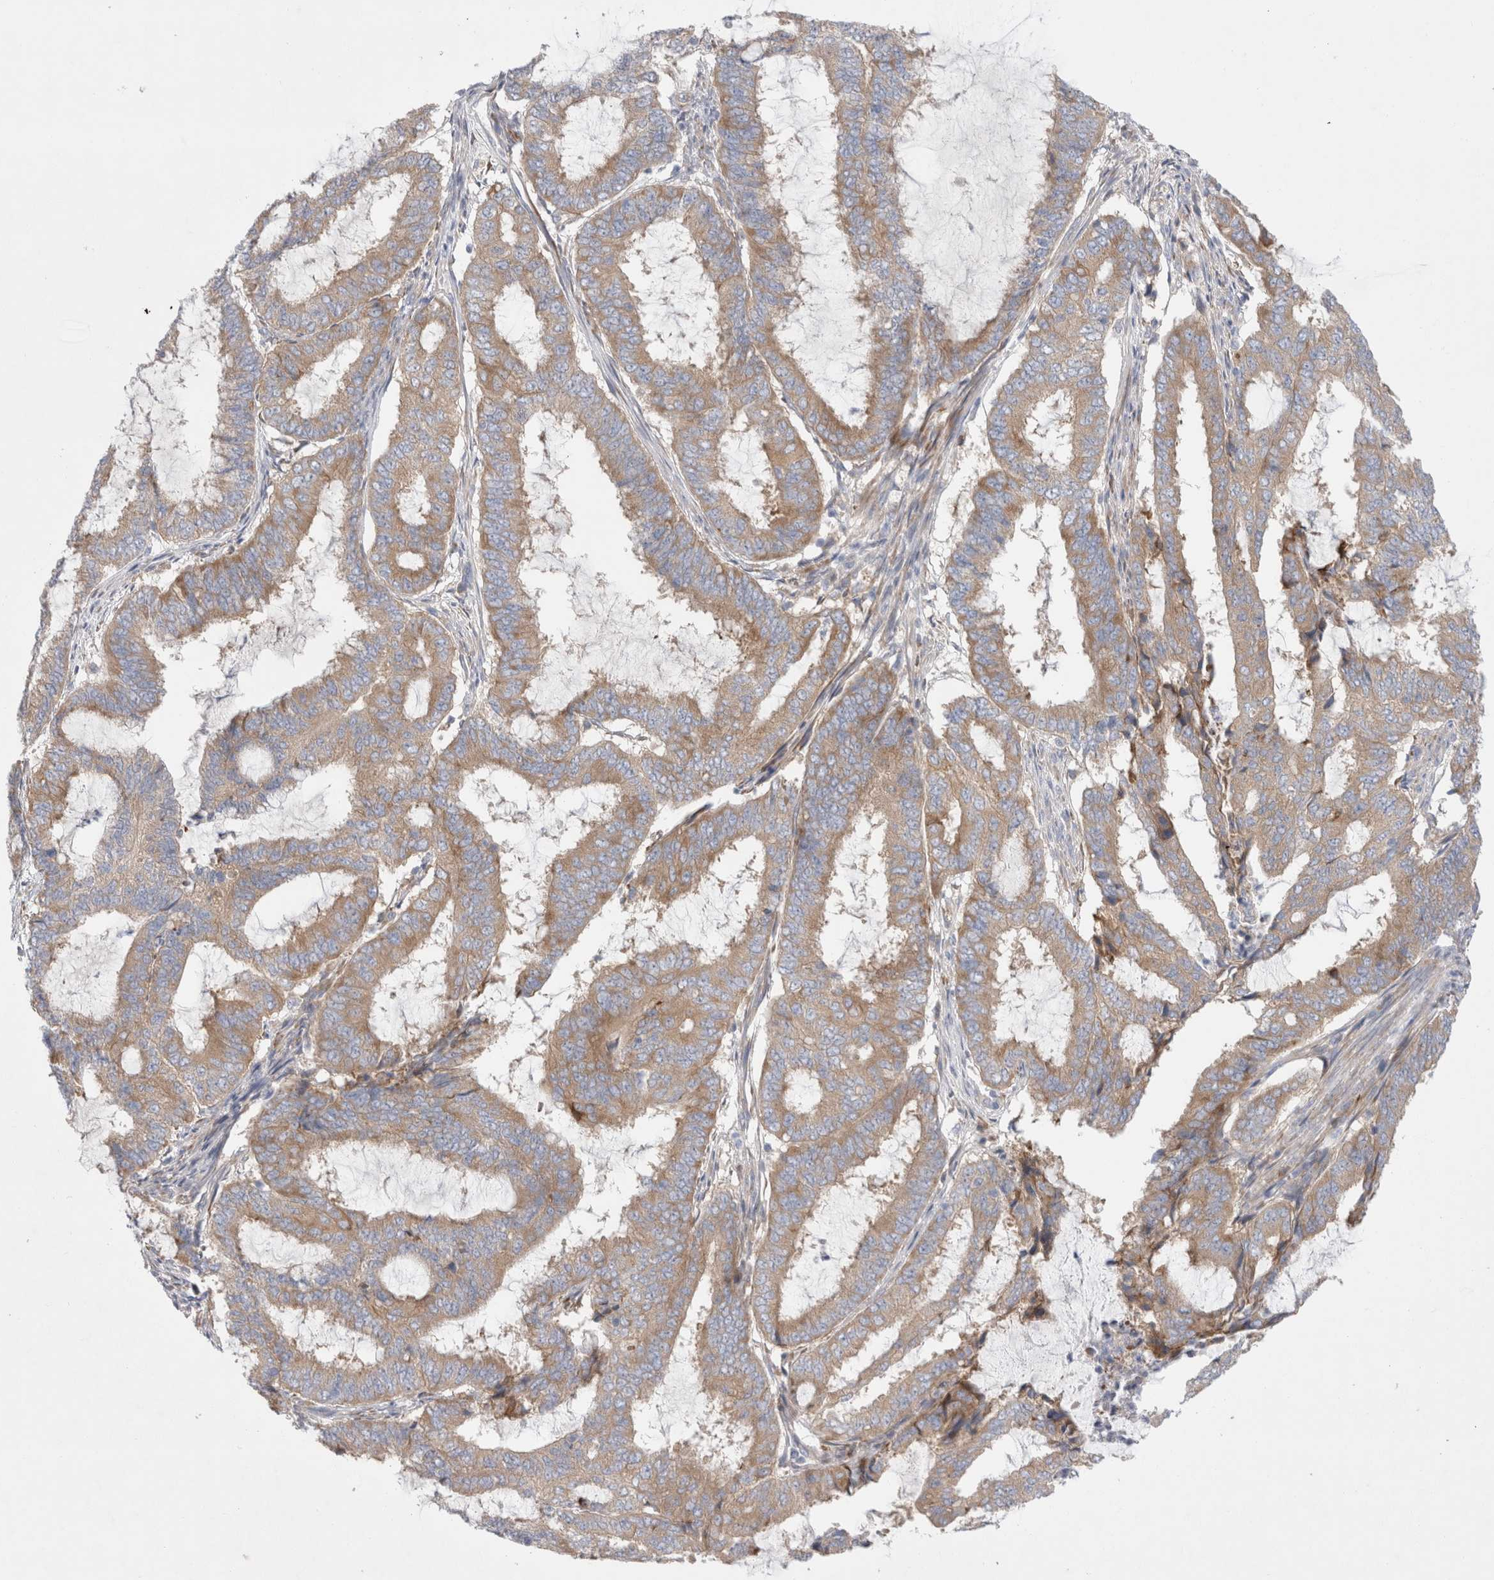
{"staining": {"intensity": "moderate", "quantity": ">75%", "location": "cytoplasmic/membranous"}, "tissue": "endometrial cancer", "cell_type": "Tumor cells", "image_type": "cancer", "snomed": [{"axis": "morphology", "description": "Adenocarcinoma, NOS"}, {"axis": "topography", "description": "Endometrium"}], "caption": "Endometrial adenocarcinoma stained with DAB (3,3'-diaminobenzidine) IHC reveals medium levels of moderate cytoplasmic/membranous staining in about >75% of tumor cells. The protein of interest is shown in brown color, while the nuclei are stained blue.", "gene": "RBM12B", "patient": {"sex": "female", "age": 51}}